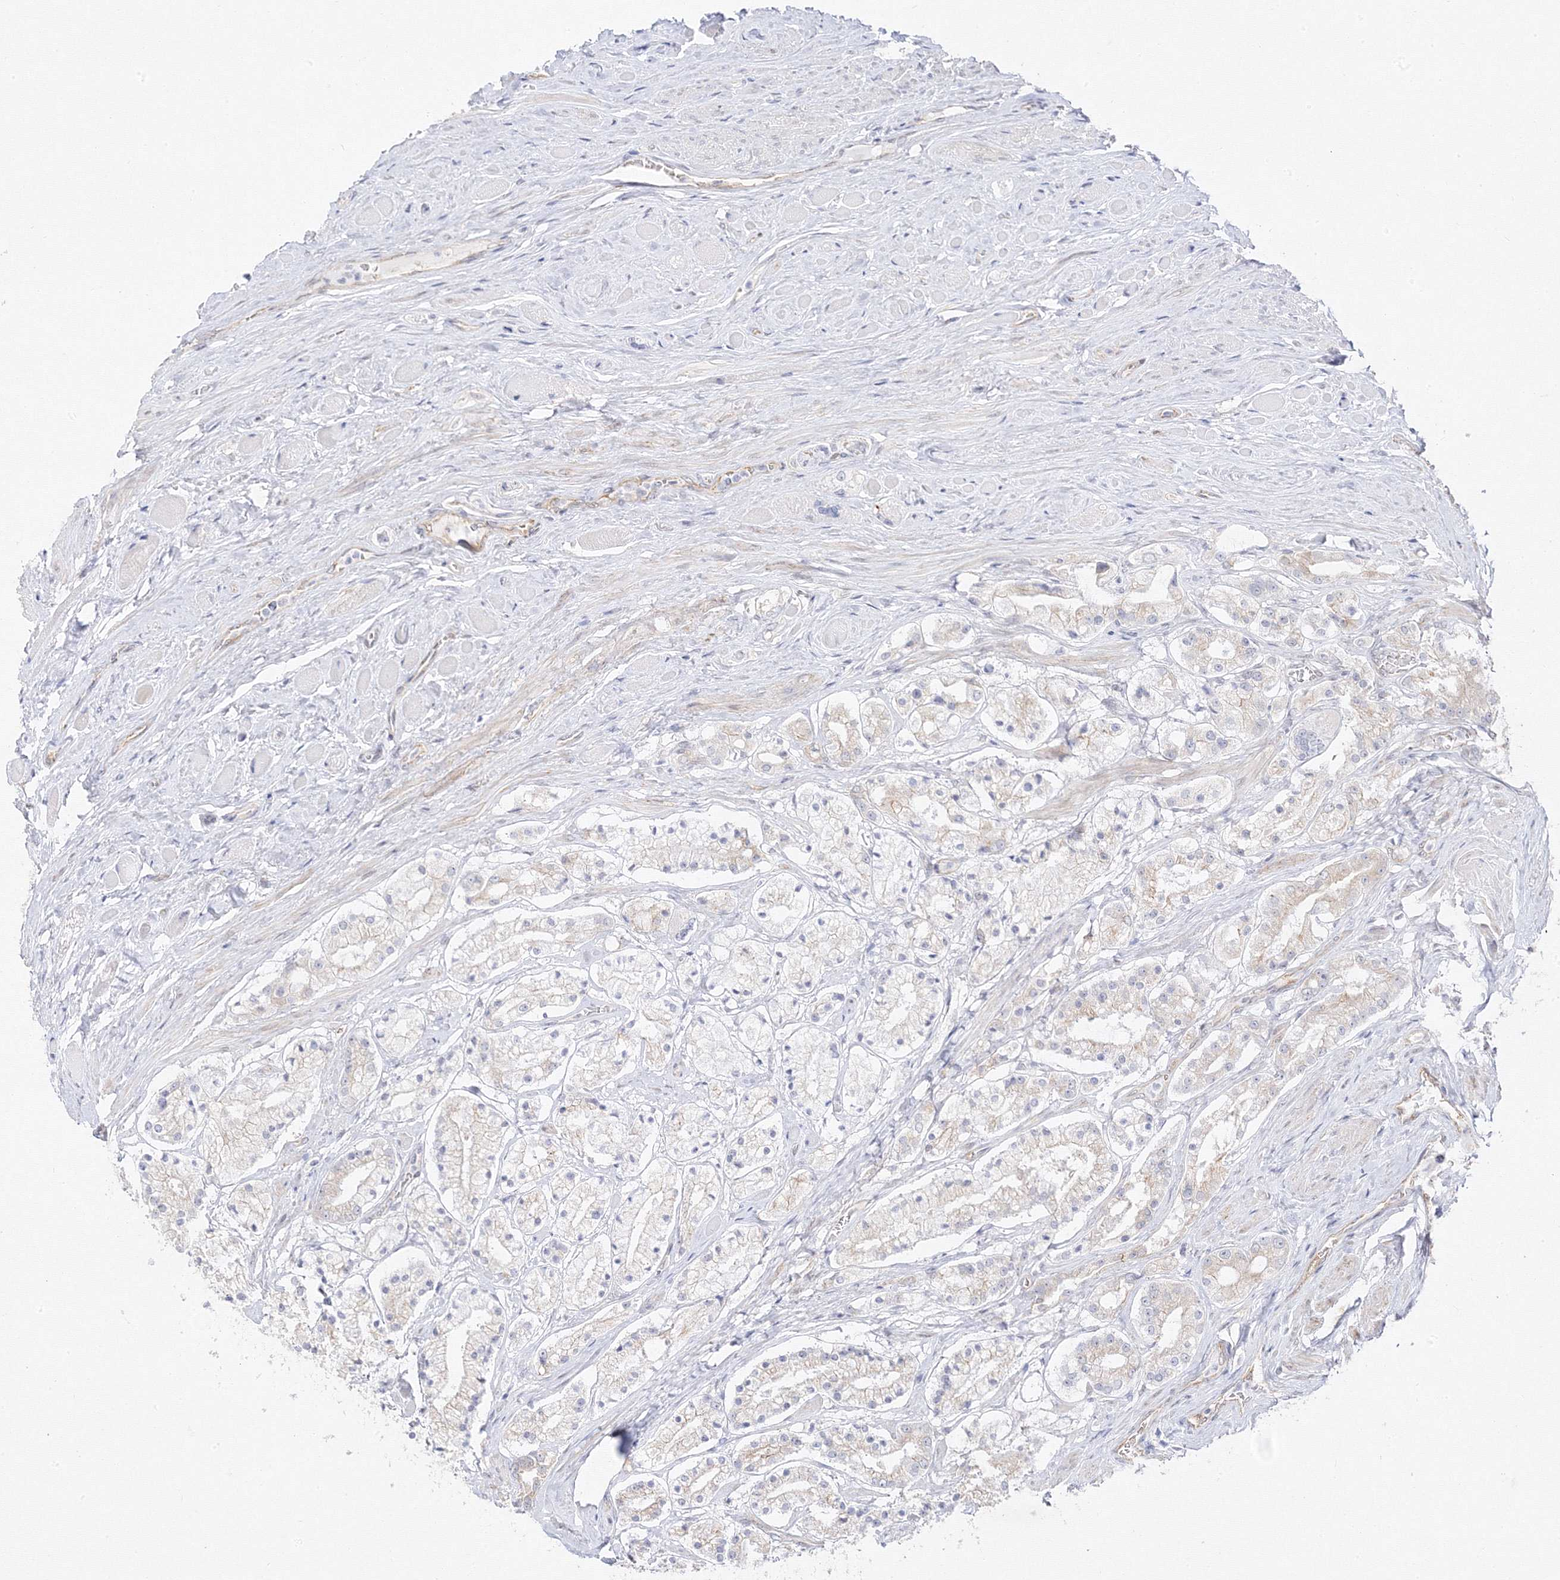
{"staining": {"intensity": "weak", "quantity": "<25%", "location": "cytoplasmic/membranous"}, "tissue": "prostate cancer", "cell_type": "Tumor cells", "image_type": "cancer", "snomed": [{"axis": "morphology", "description": "Adenocarcinoma, High grade"}, {"axis": "topography", "description": "Prostate"}], "caption": "Immunohistochemistry image of prostate cancer stained for a protein (brown), which demonstrates no expression in tumor cells.", "gene": "C2CD2", "patient": {"sex": "male", "age": 64}}